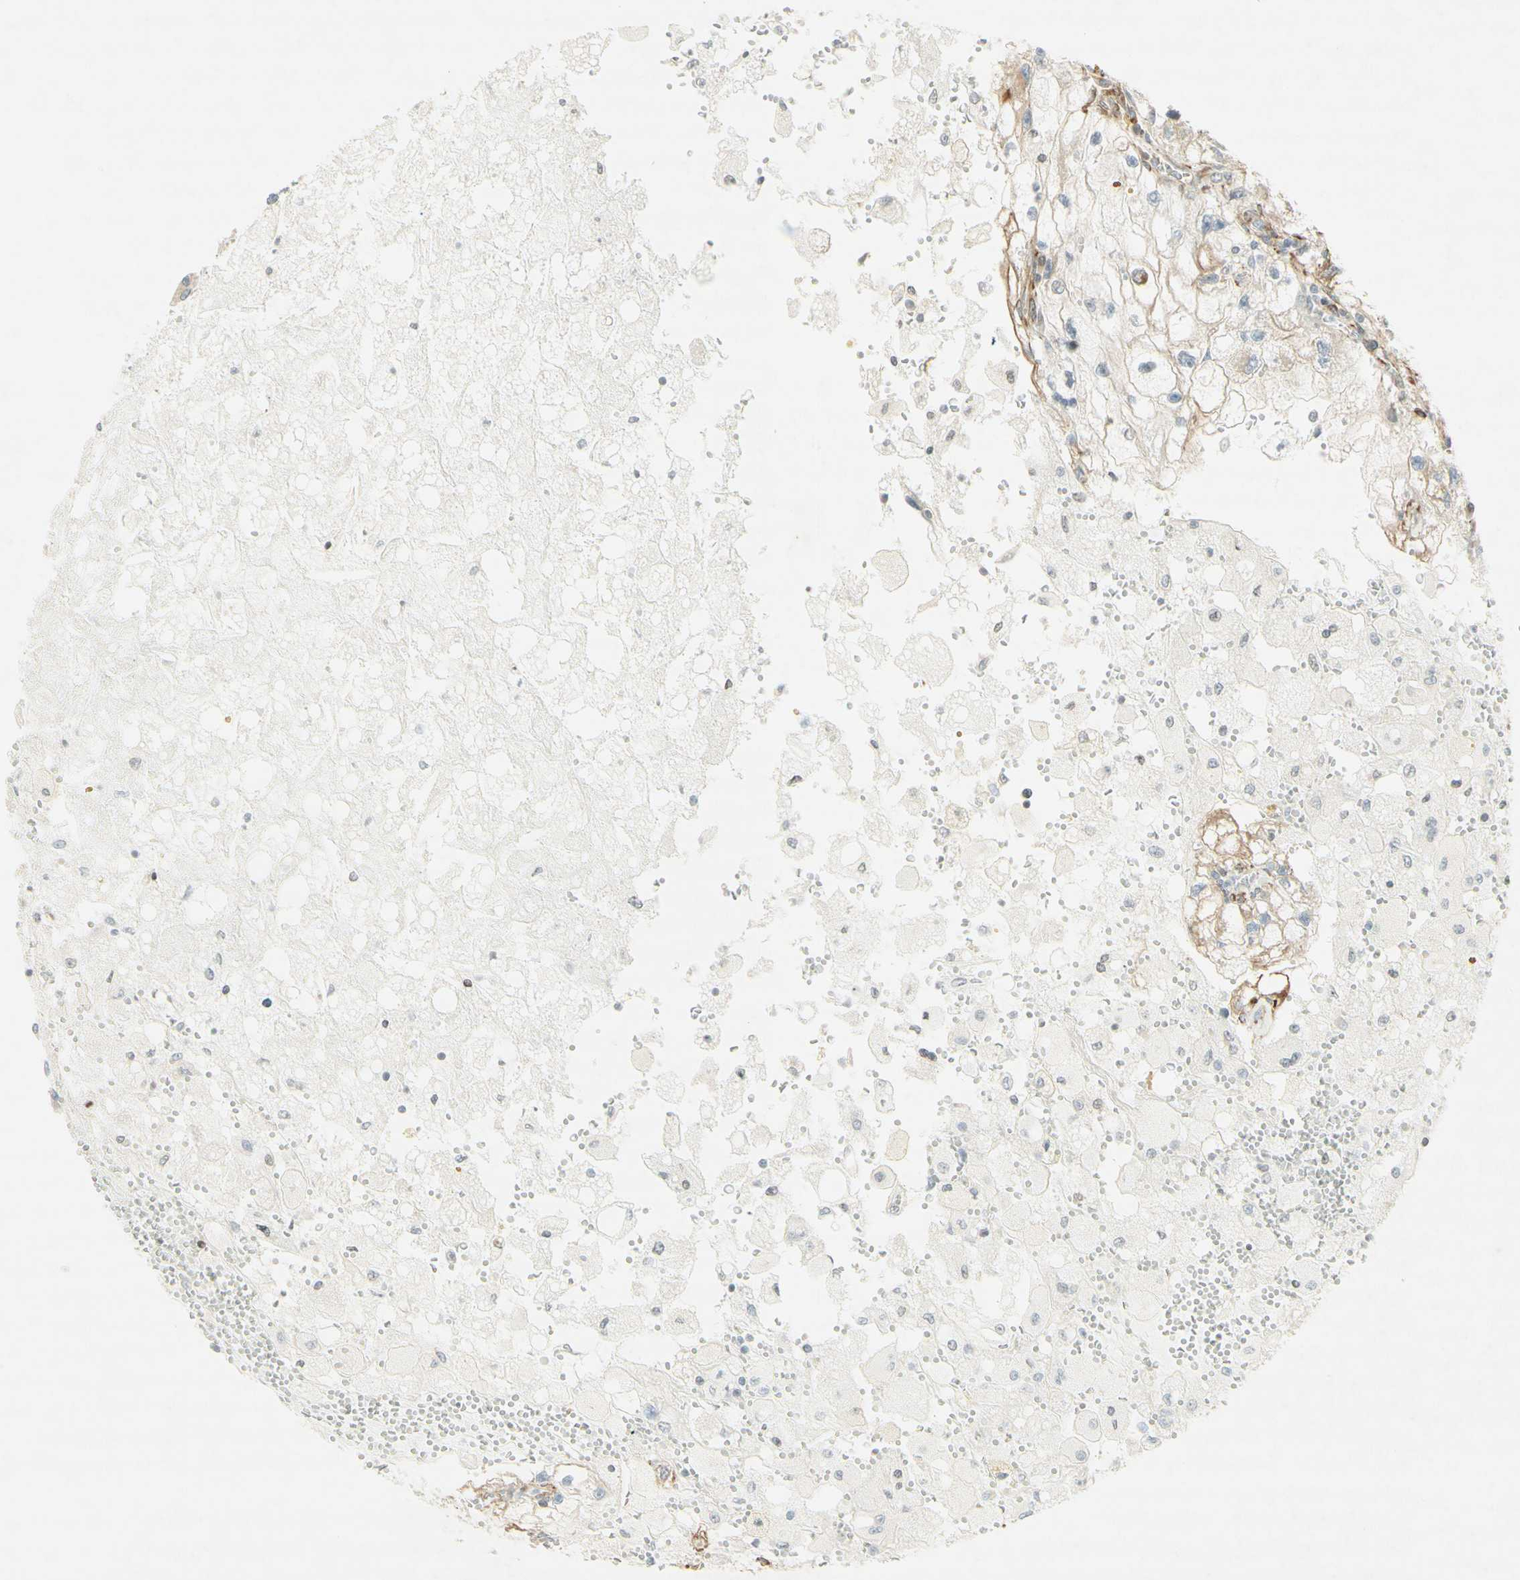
{"staining": {"intensity": "weak", "quantity": "25%-75%", "location": "cytoplasmic/membranous"}, "tissue": "renal cancer", "cell_type": "Tumor cells", "image_type": "cancer", "snomed": [{"axis": "morphology", "description": "Adenocarcinoma, NOS"}, {"axis": "topography", "description": "Kidney"}], "caption": "Renal cancer (adenocarcinoma) was stained to show a protein in brown. There is low levels of weak cytoplasmic/membranous positivity in about 25%-75% of tumor cells.", "gene": "MAP1B", "patient": {"sex": "female", "age": 70}}